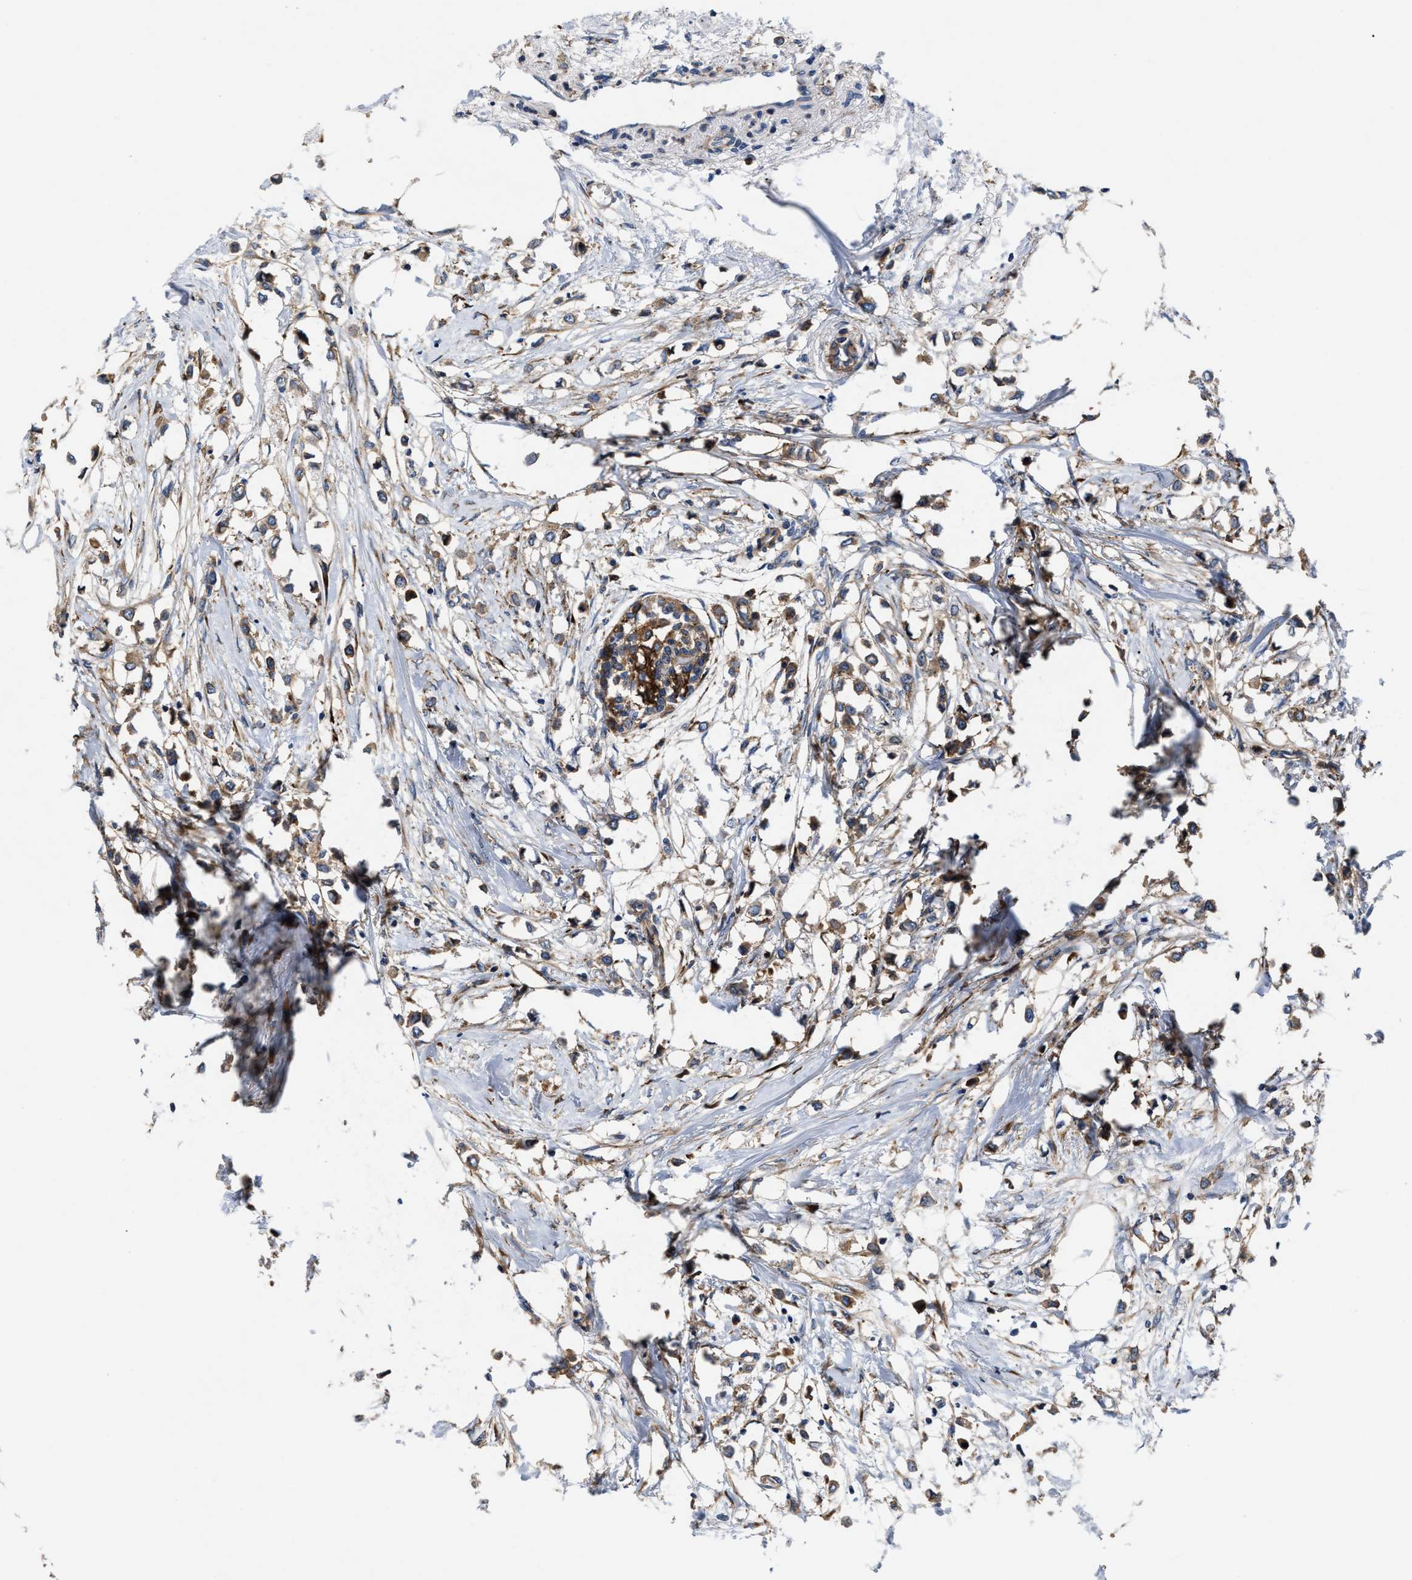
{"staining": {"intensity": "weak", "quantity": ">75%", "location": "cytoplasmic/membranous"}, "tissue": "breast cancer", "cell_type": "Tumor cells", "image_type": "cancer", "snomed": [{"axis": "morphology", "description": "Lobular carcinoma"}, {"axis": "topography", "description": "Breast"}], "caption": "A photomicrograph of human lobular carcinoma (breast) stained for a protein demonstrates weak cytoplasmic/membranous brown staining in tumor cells.", "gene": "SLC12A2", "patient": {"sex": "female", "age": 51}}